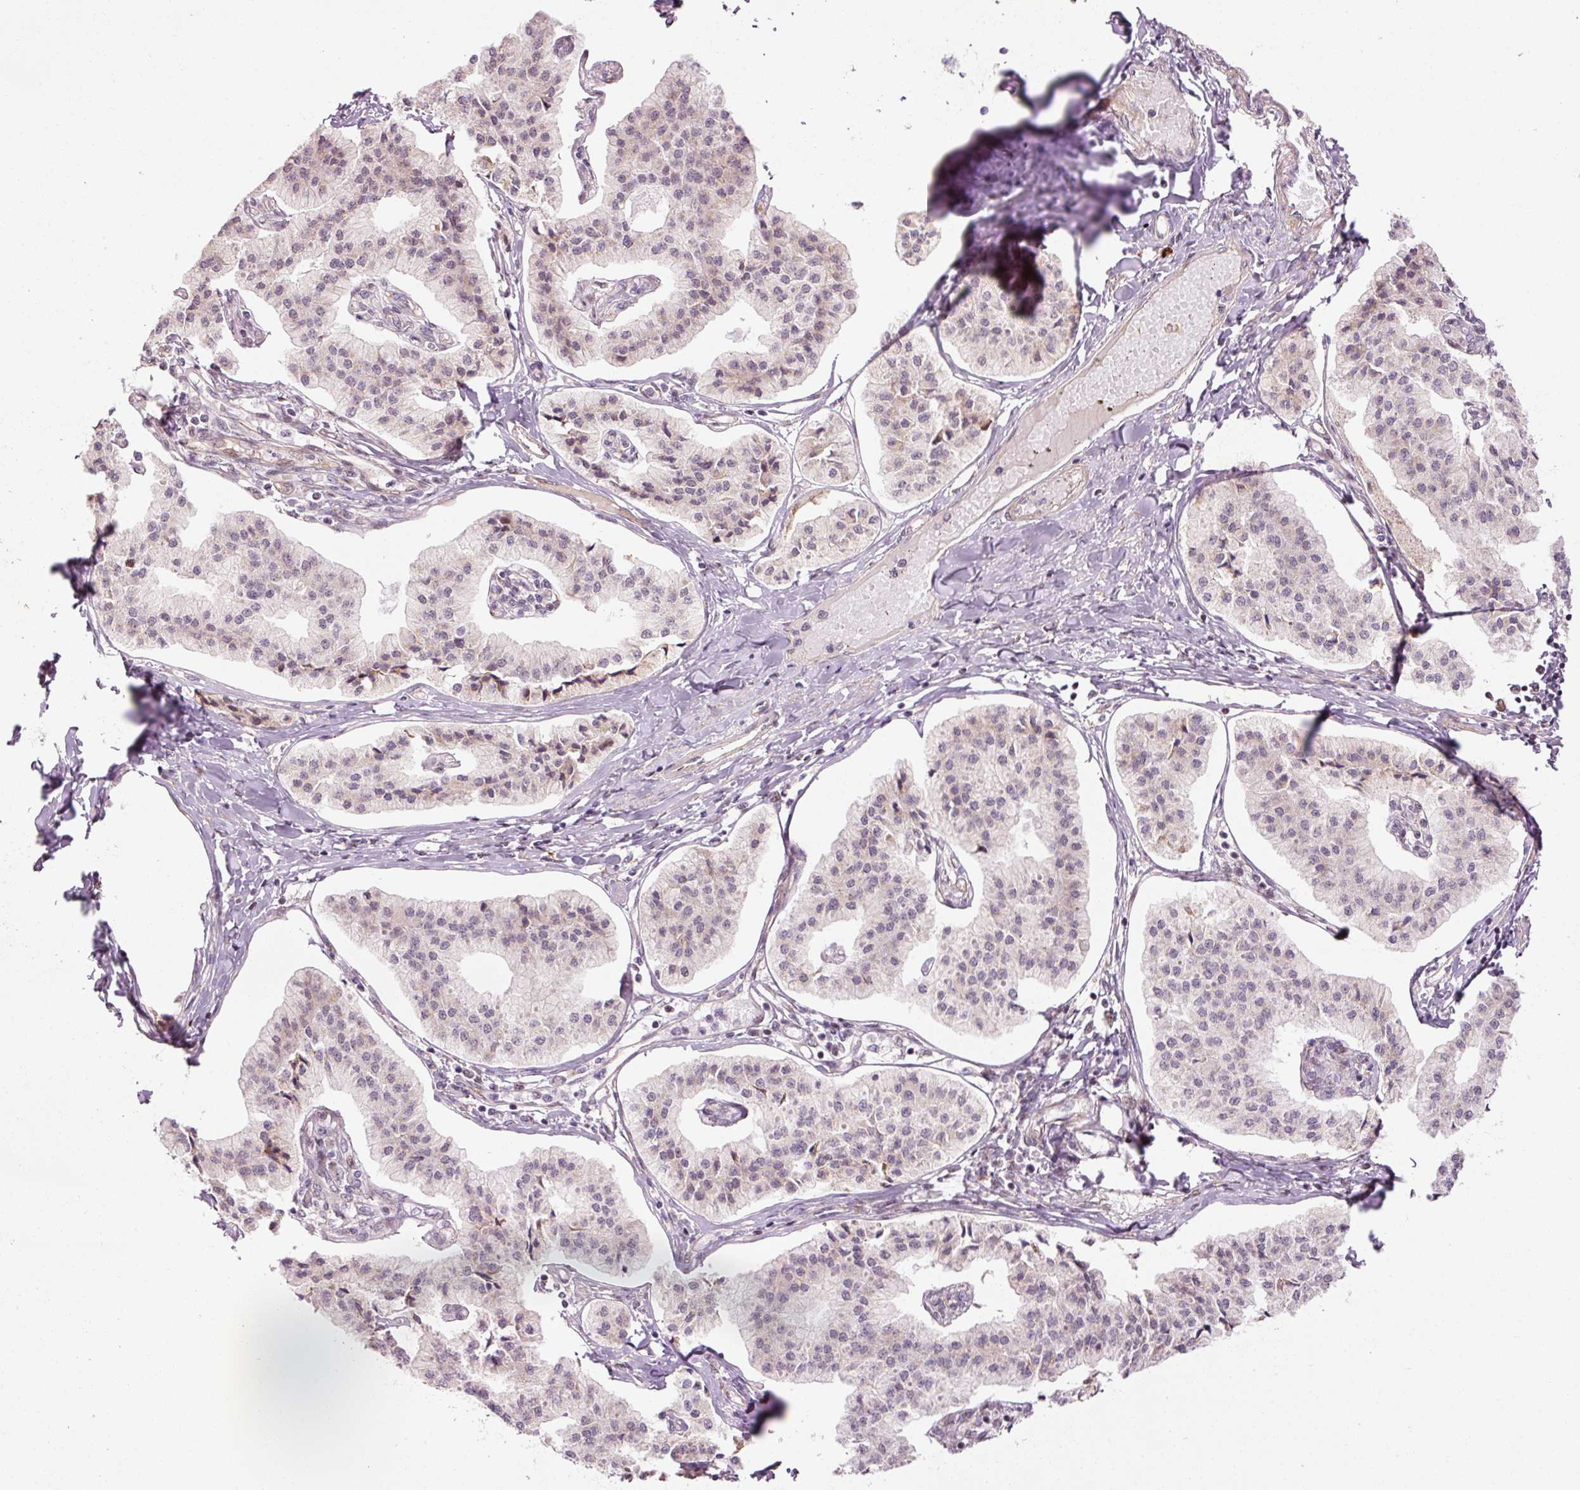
{"staining": {"intensity": "negative", "quantity": "none", "location": "none"}, "tissue": "pancreatic cancer", "cell_type": "Tumor cells", "image_type": "cancer", "snomed": [{"axis": "morphology", "description": "Adenocarcinoma, NOS"}, {"axis": "topography", "description": "Pancreas"}], "caption": "Tumor cells show no significant expression in pancreatic adenocarcinoma.", "gene": "ANKRD20A1", "patient": {"sex": "female", "age": 50}}